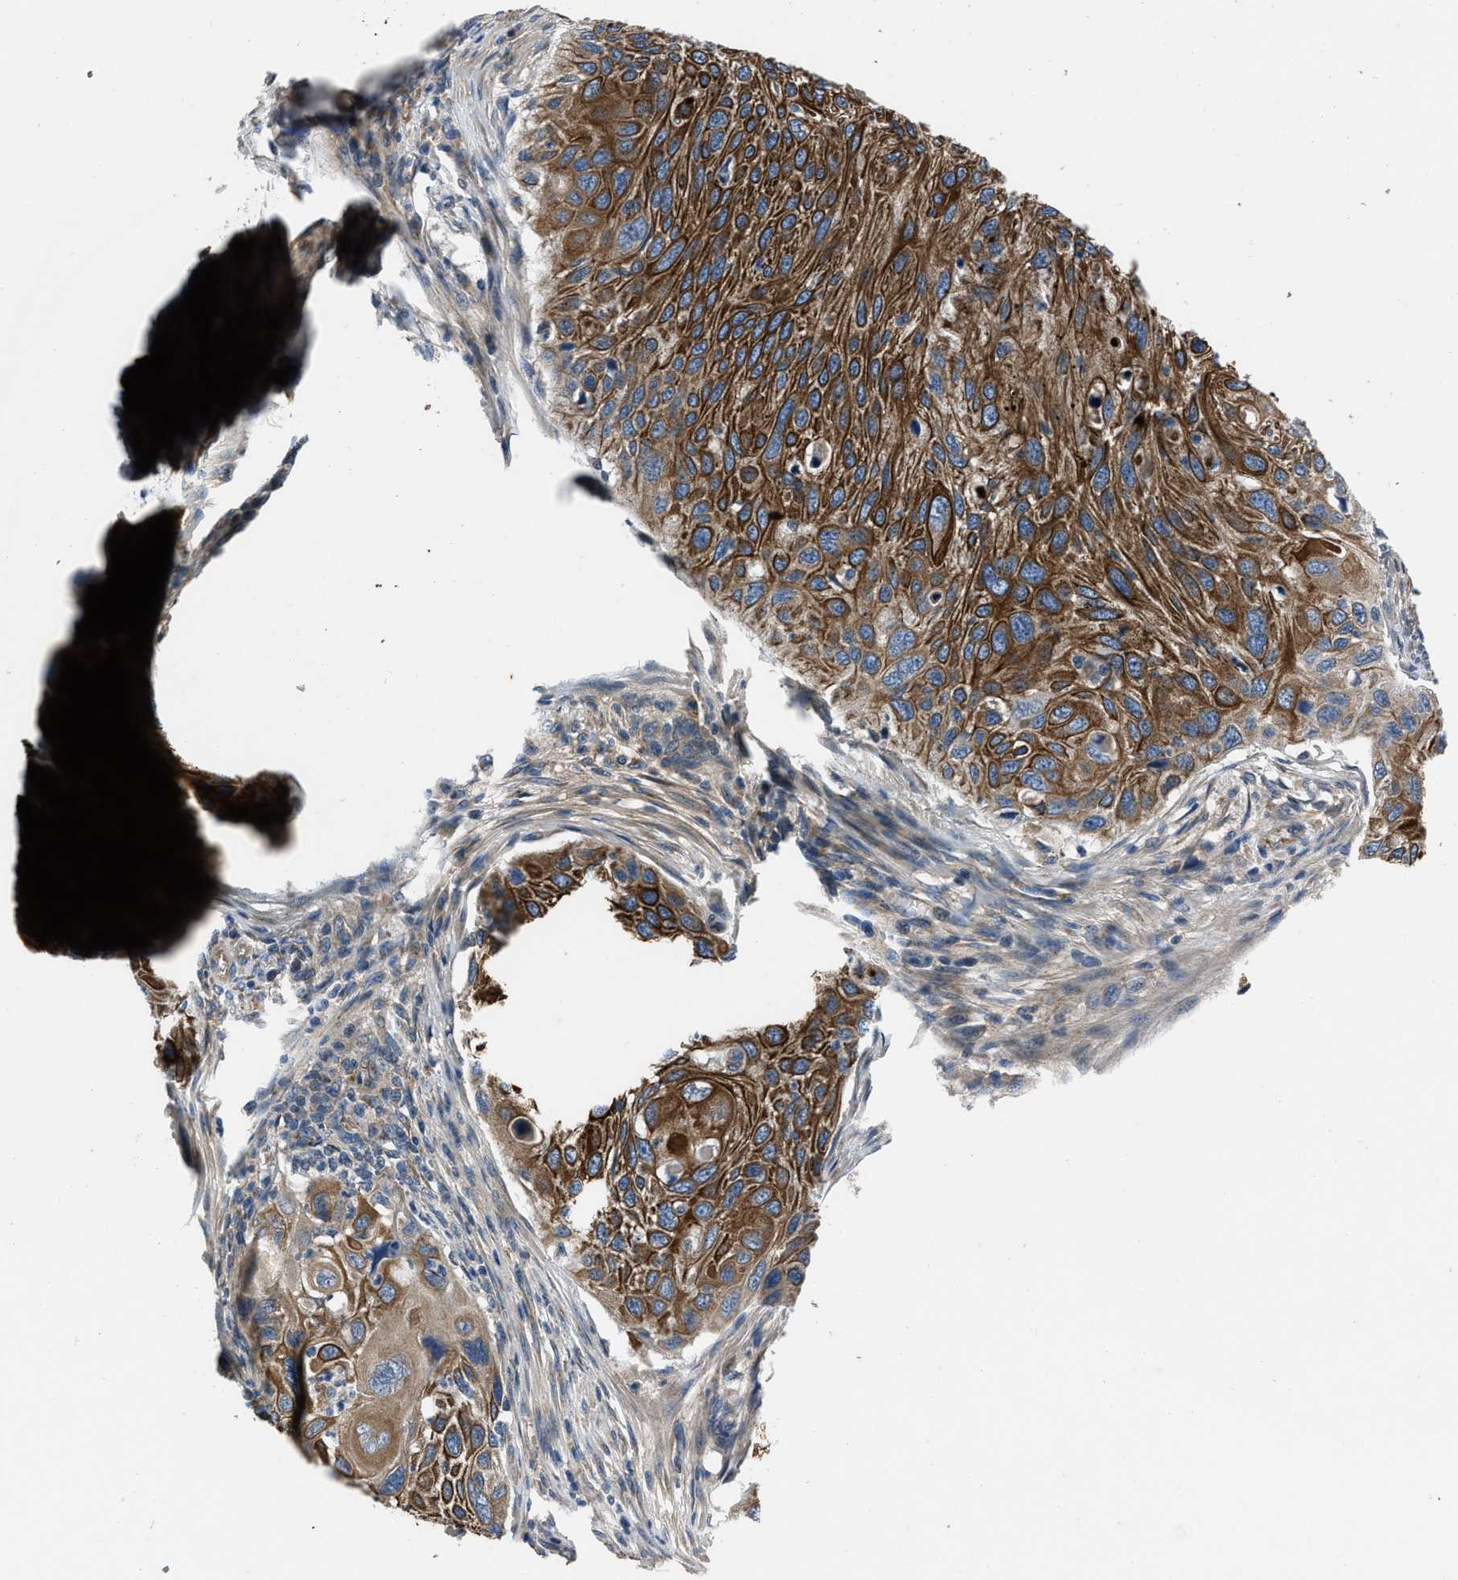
{"staining": {"intensity": "moderate", "quantity": ">75%", "location": "cytoplasmic/membranous"}, "tissue": "cervical cancer", "cell_type": "Tumor cells", "image_type": "cancer", "snomed": [{"axis": "morphology", "description": "Squamous cell carcinoma, NOS"}, {"axis": "topography", "description": "Cervix"}], "caption": "An IHC image of neoplastic tissue is shown. Protein staining in brown shows moderate cytoplasmic/membranous positivity in cervical cancer within tumor cells. The protein is stained brown, and the nuclei are stained in blue (DAB IHC with brightfield microscopy, high magnification).", "gene": "ERC1", "patient": {"sex": "female", "age": 70}}